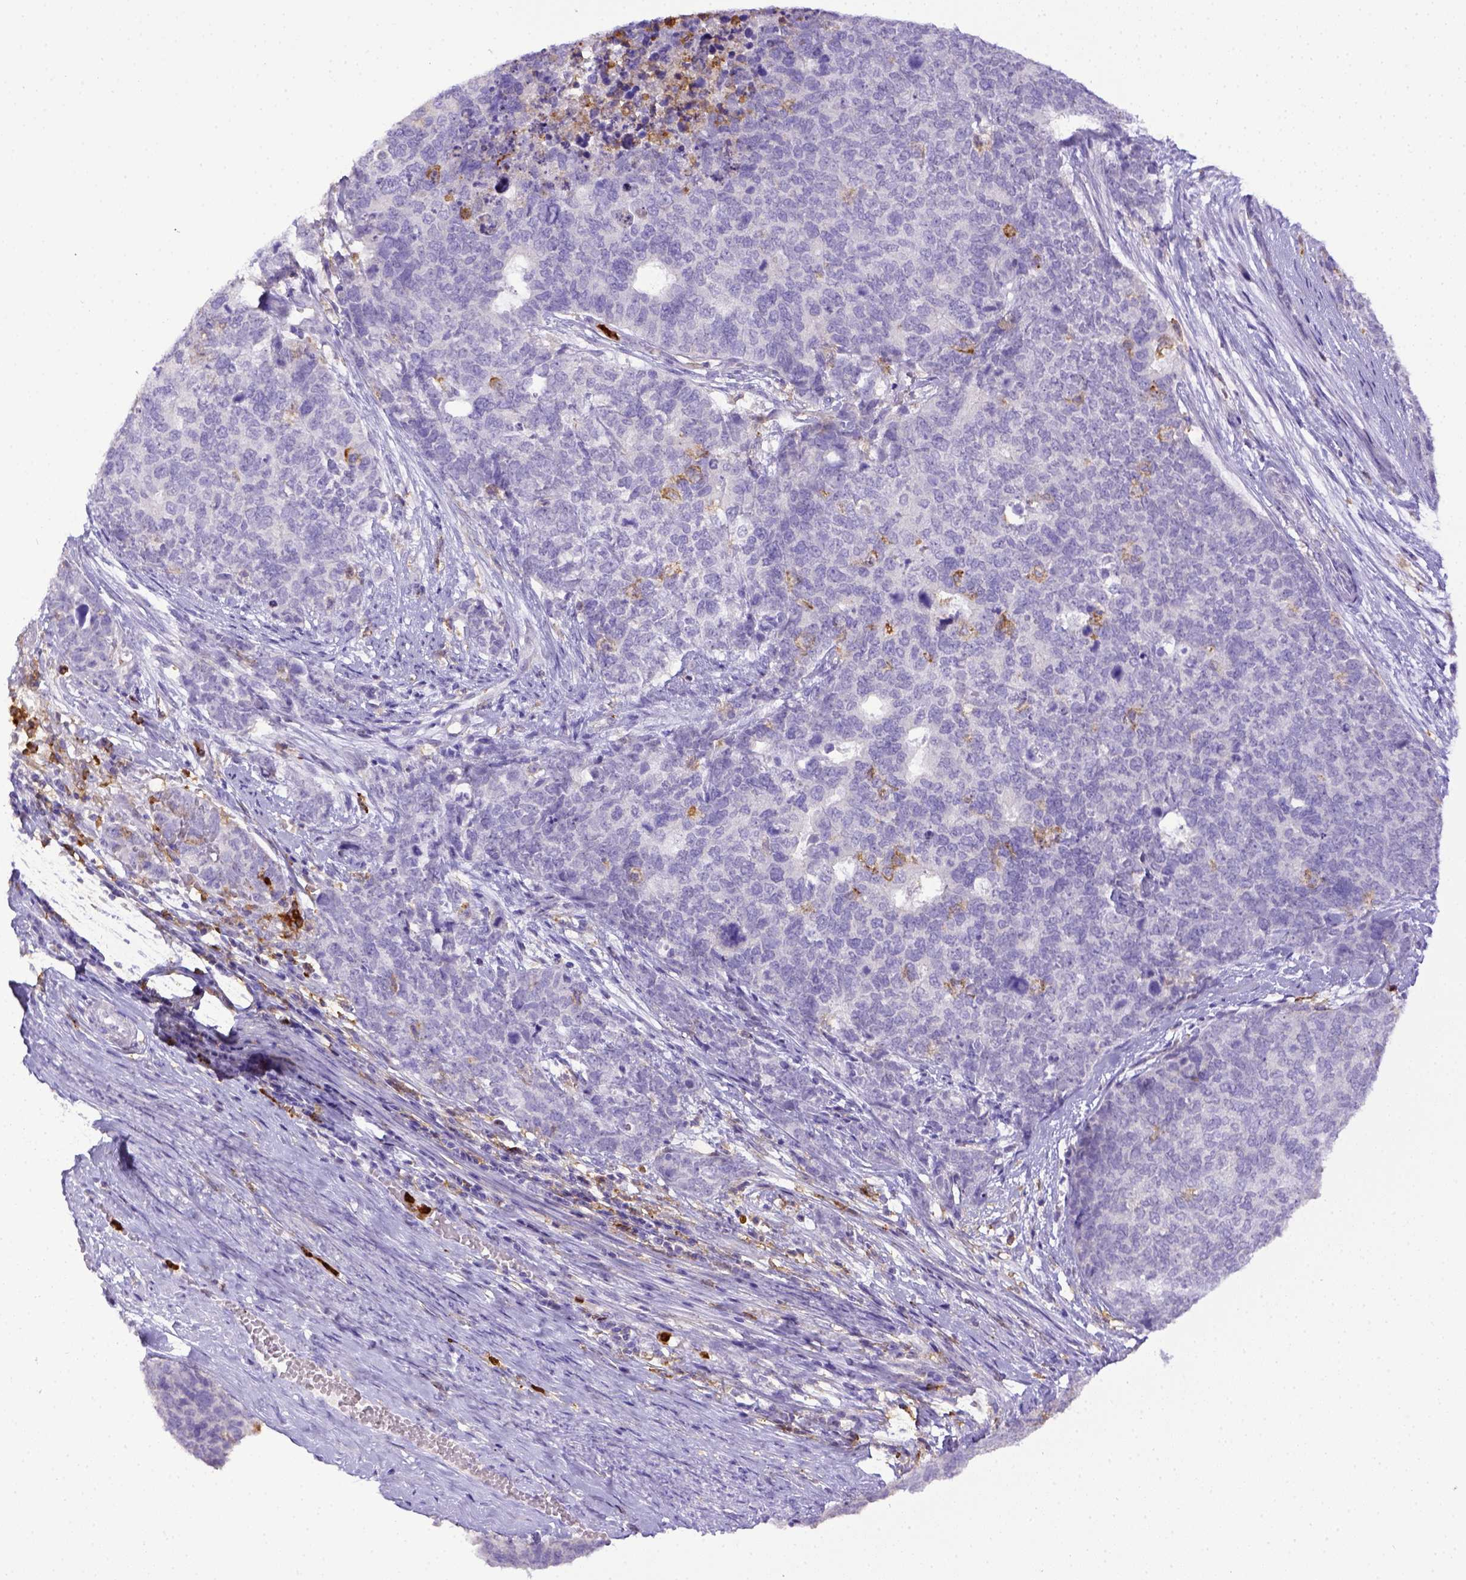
{"staining": {"intensity": "negative", "quantity": "none", "location": "none"}, "tissue": "cervical cancer", "cell_type": "Tumor cells", "image_type": "cancer", "snomed": [{"axis": "morphology", "description": "Squamous cell carcinoma, NOS"}, {"axis": "topography", "description": "Cervix"}], "caption": "A high-resolution image shows IHC staining of cervical cancer (squamous cell carcinoma), which reveals no significant expression in tumor cells.", "gene": "ITGAM", "patient": {"sex": "female", "age": 63}}